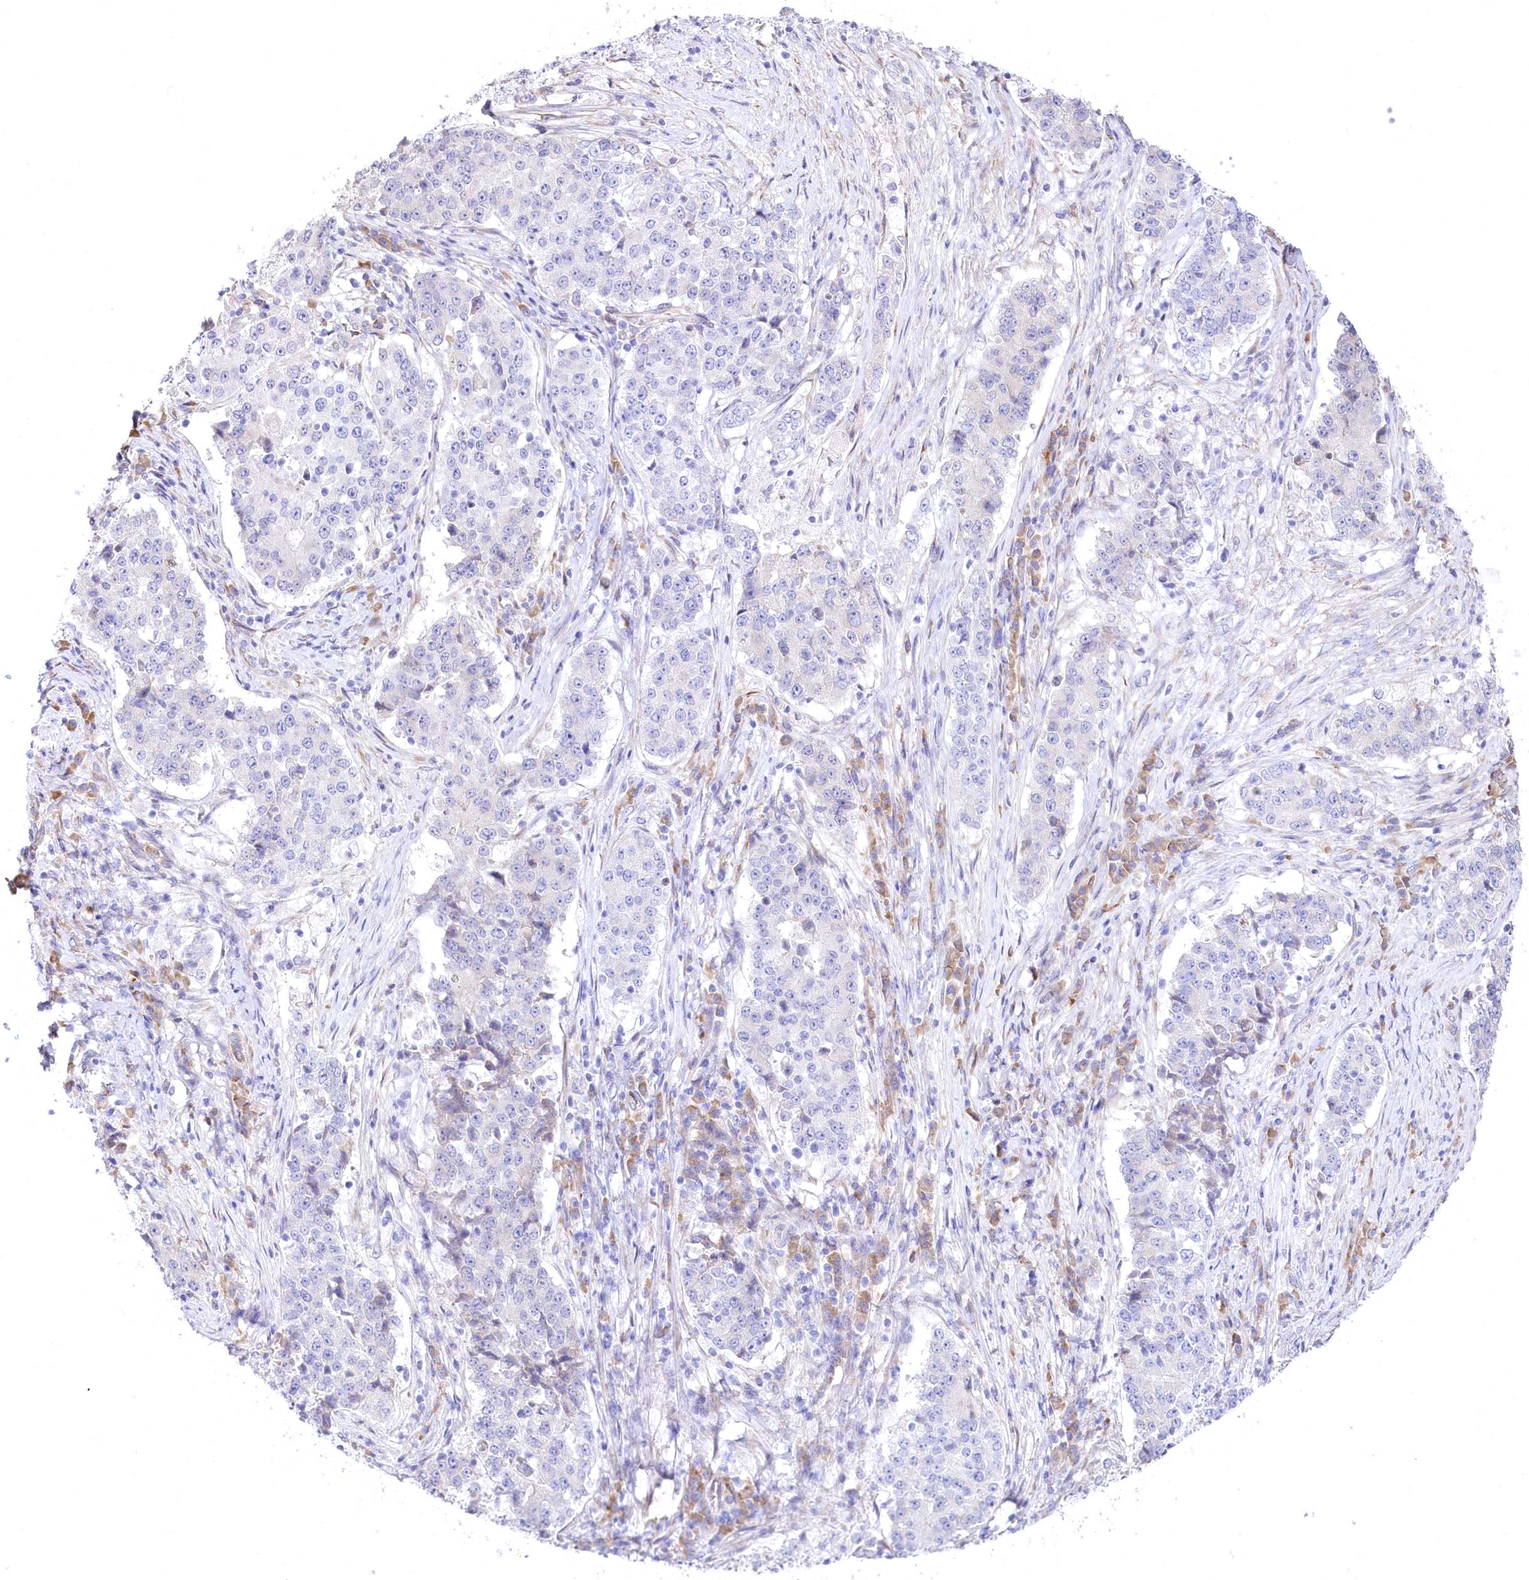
{"staining": {"intensity": "negative", "quantity": "none", "location": "none"}, "tissue": "stomach cancer", "cell_type": "Tumor cells", "image_type": "cancer", "snomed": [{"axis": "morphology", "description": "Adenocarcinoma, NOS"}, {"axis": "topography", "description": "Stomach"}], "caption": "A micrograph of adenocarcinoma (stomach) stained for a protein shows no brown staining in tumor cells.", "gene": "STT3B", "patient": {"sex": "male", "age": 59}}